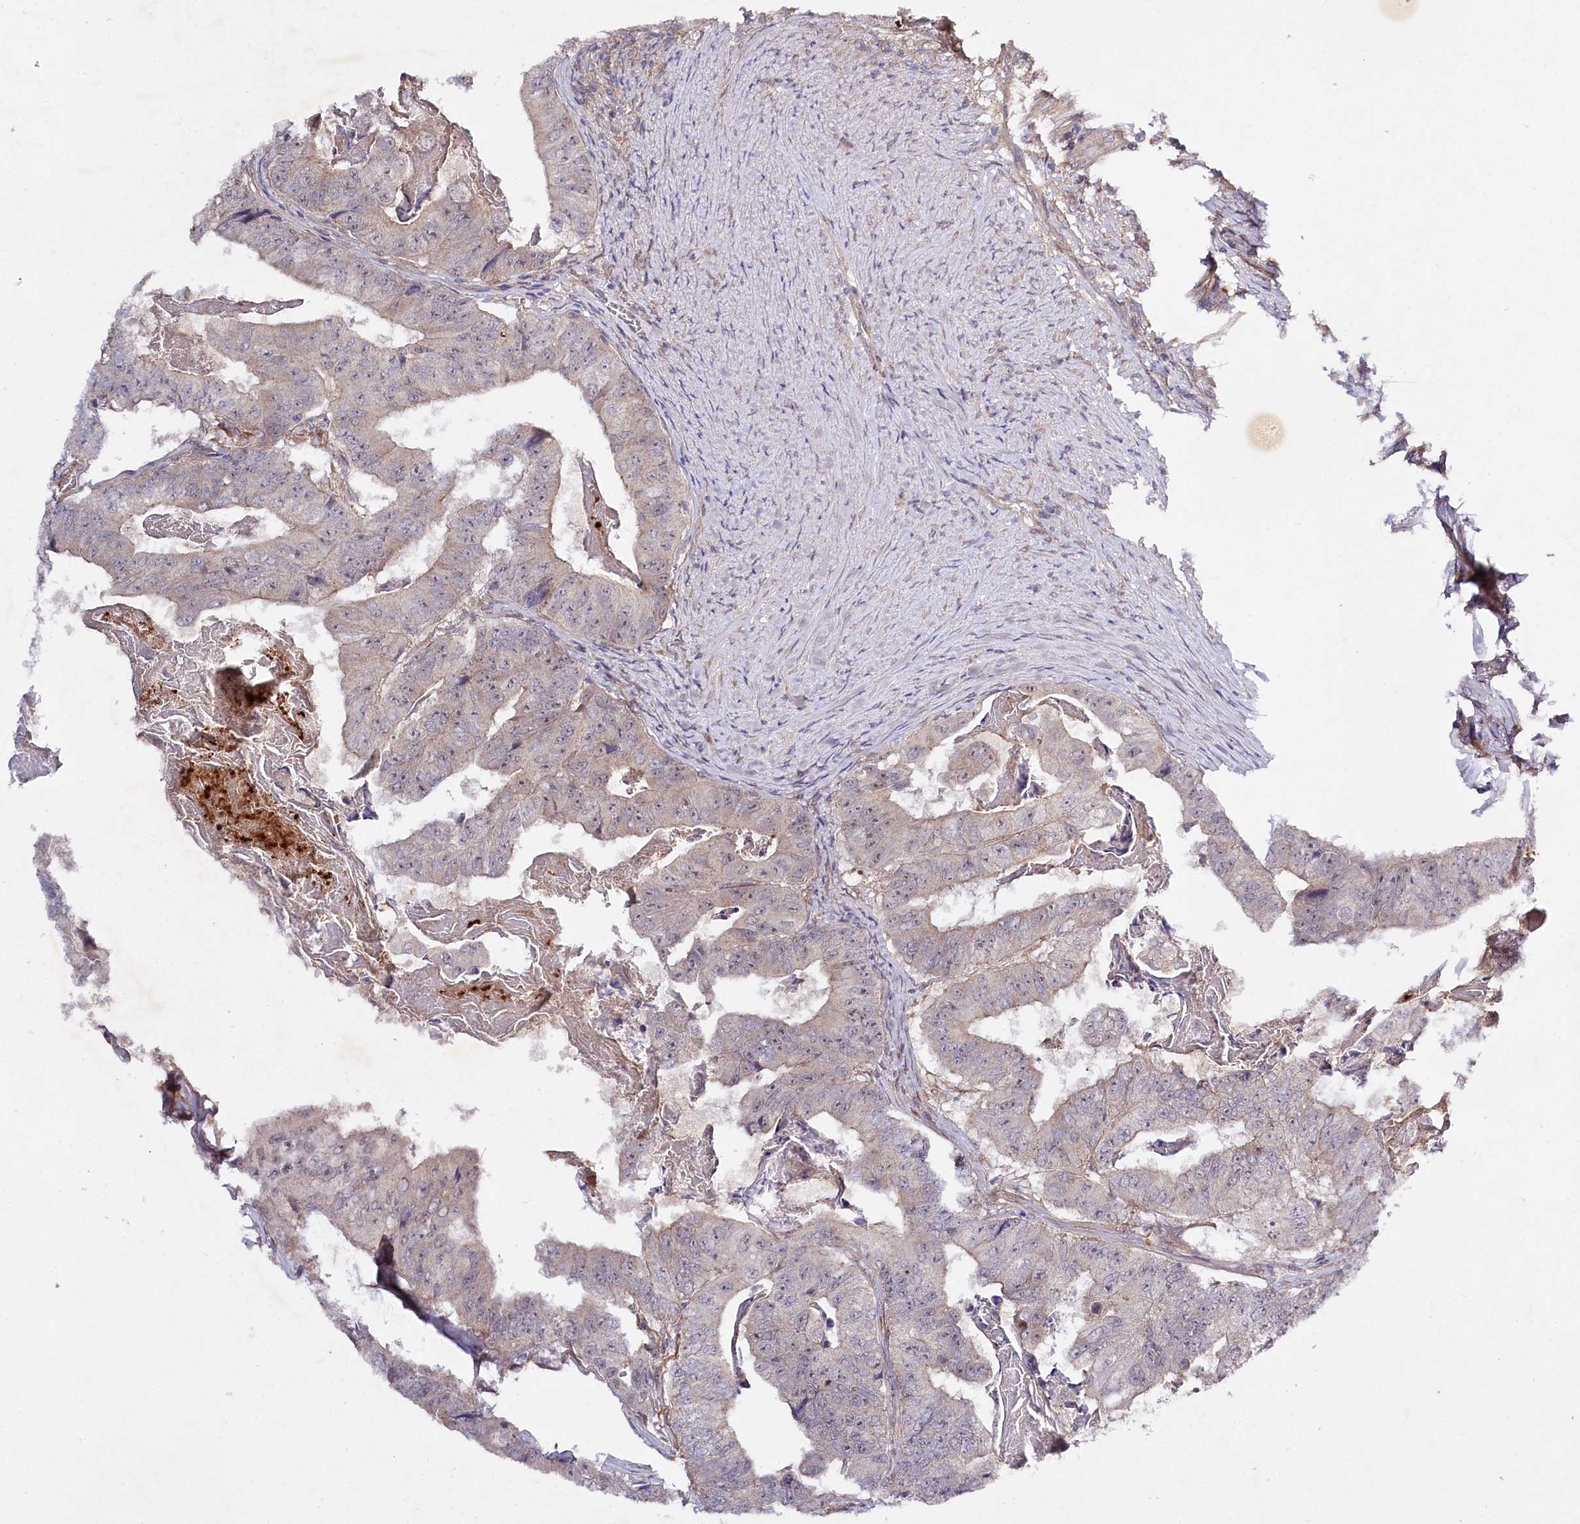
{"staining": {"intensity": "weak", "quantity": "<25%", "location": "cytoplasmic/membranous"}, "tissue": "colorectal cancer", "cell_type": "Tumor cells", "image_type": "cancer", "snomed": [{"axis": "morphology", "description": "Adenocarcinoma, NOS"}, {"axis": "topography", "description": "Colon"}], "caption": "Immunohistochemistry image of neoplastic tissue: adenocarcinoma (colorectal) stained with DAB reveals no significant protein staining in tumor cells. (DAB immunohistochemistry (IHC) with hematoxylin counter stain).", "gene": "PHLDB1", "patient": {"sex": "female", "age": 67}}